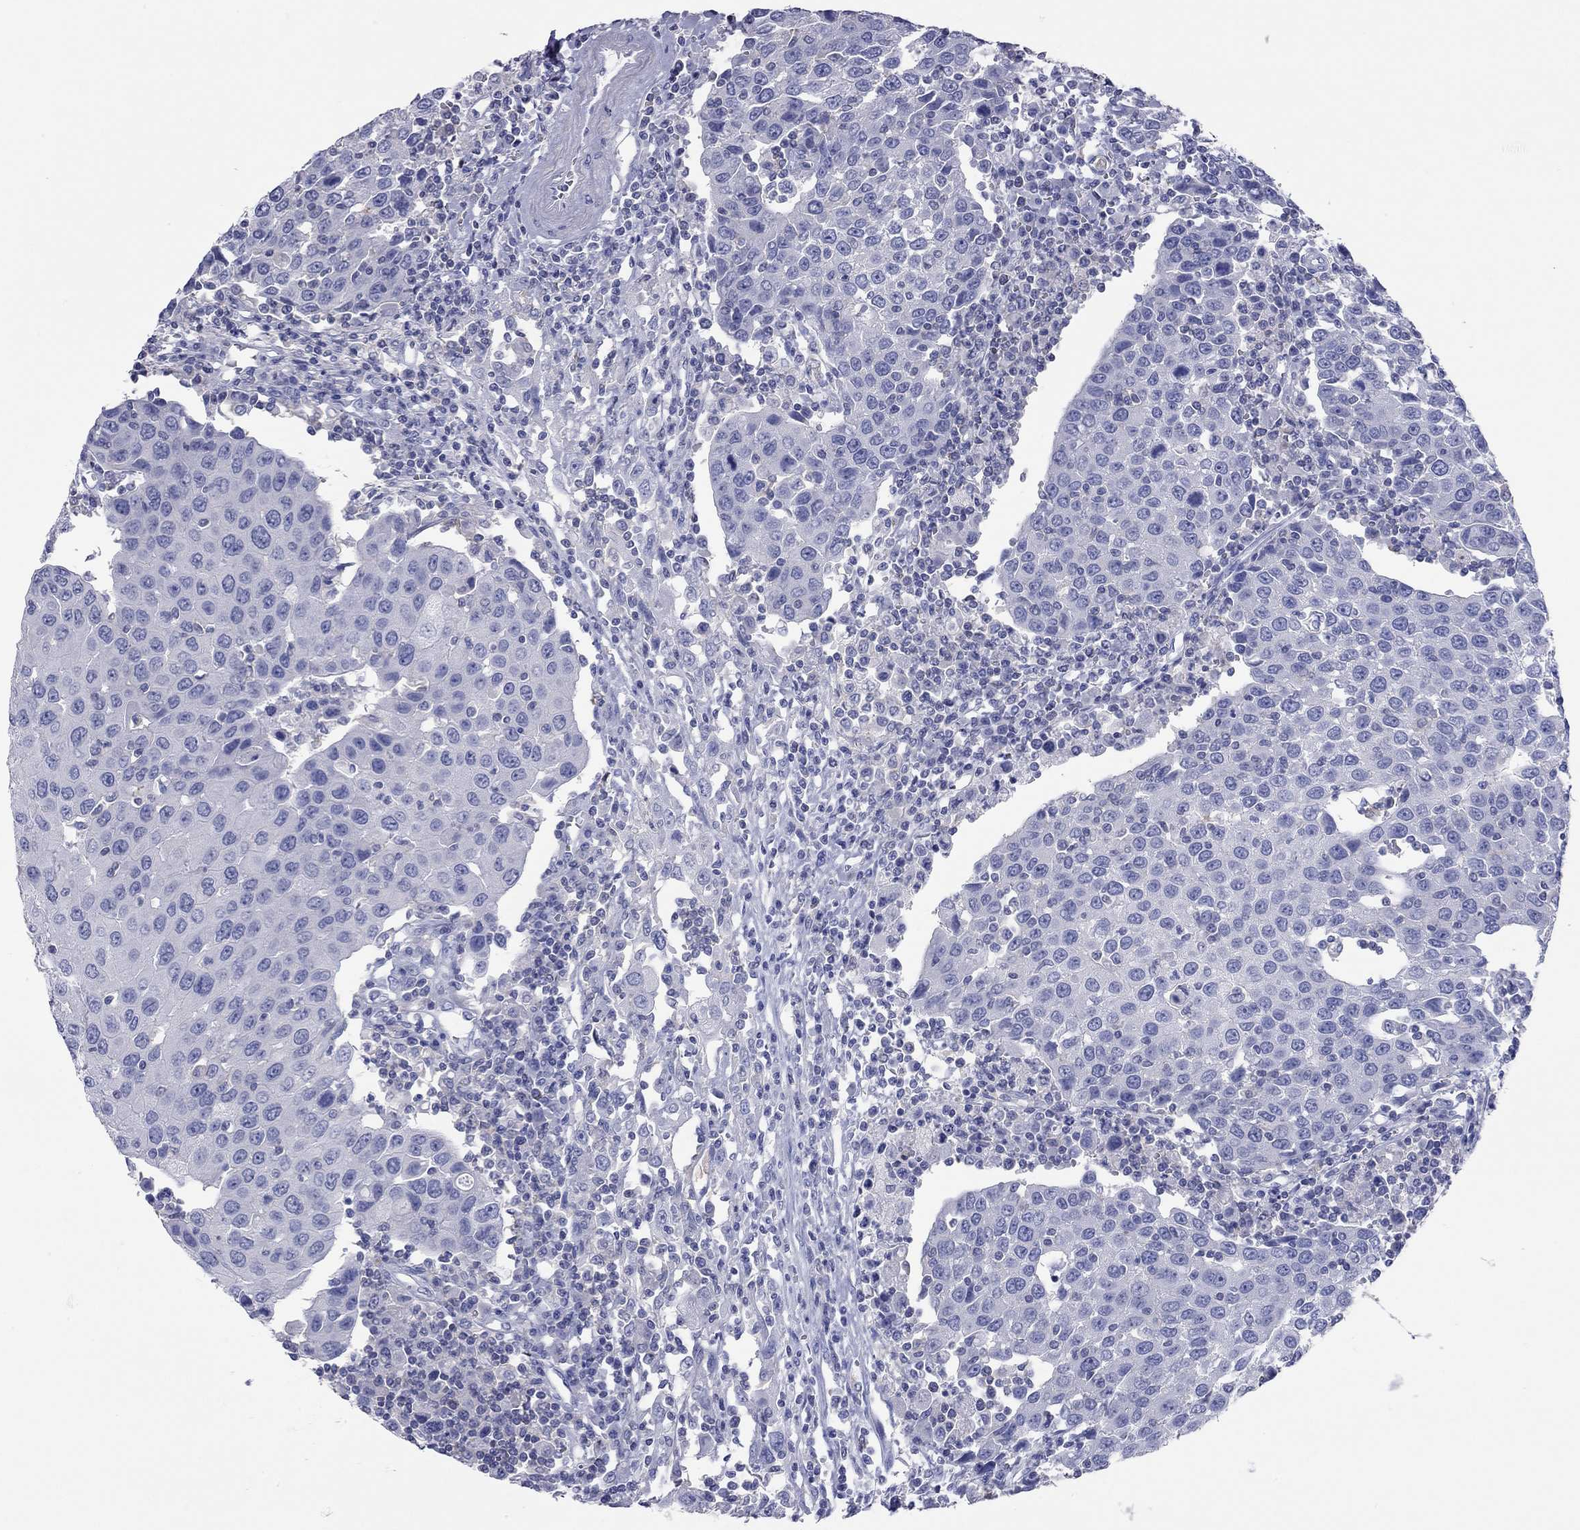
{"staining": {"intensity": "negative", "quantity": "none", "location": "none"}, "tissue": "urothelial cancer", "cell_type": "Tumor cells", "image_type": "cancer", "snomed": [{"axis": "morphology", "description": "Urothelial carcinoma, High grade"}, {"axis": "topography", "description": "Urinary bladder"}], "caption": "Image shows no significant protein expression in tumor cells of high-grade urothelial carcinoma.", "gene": "ACTL7B", "patient": {"sex": "female", "age": 85}}